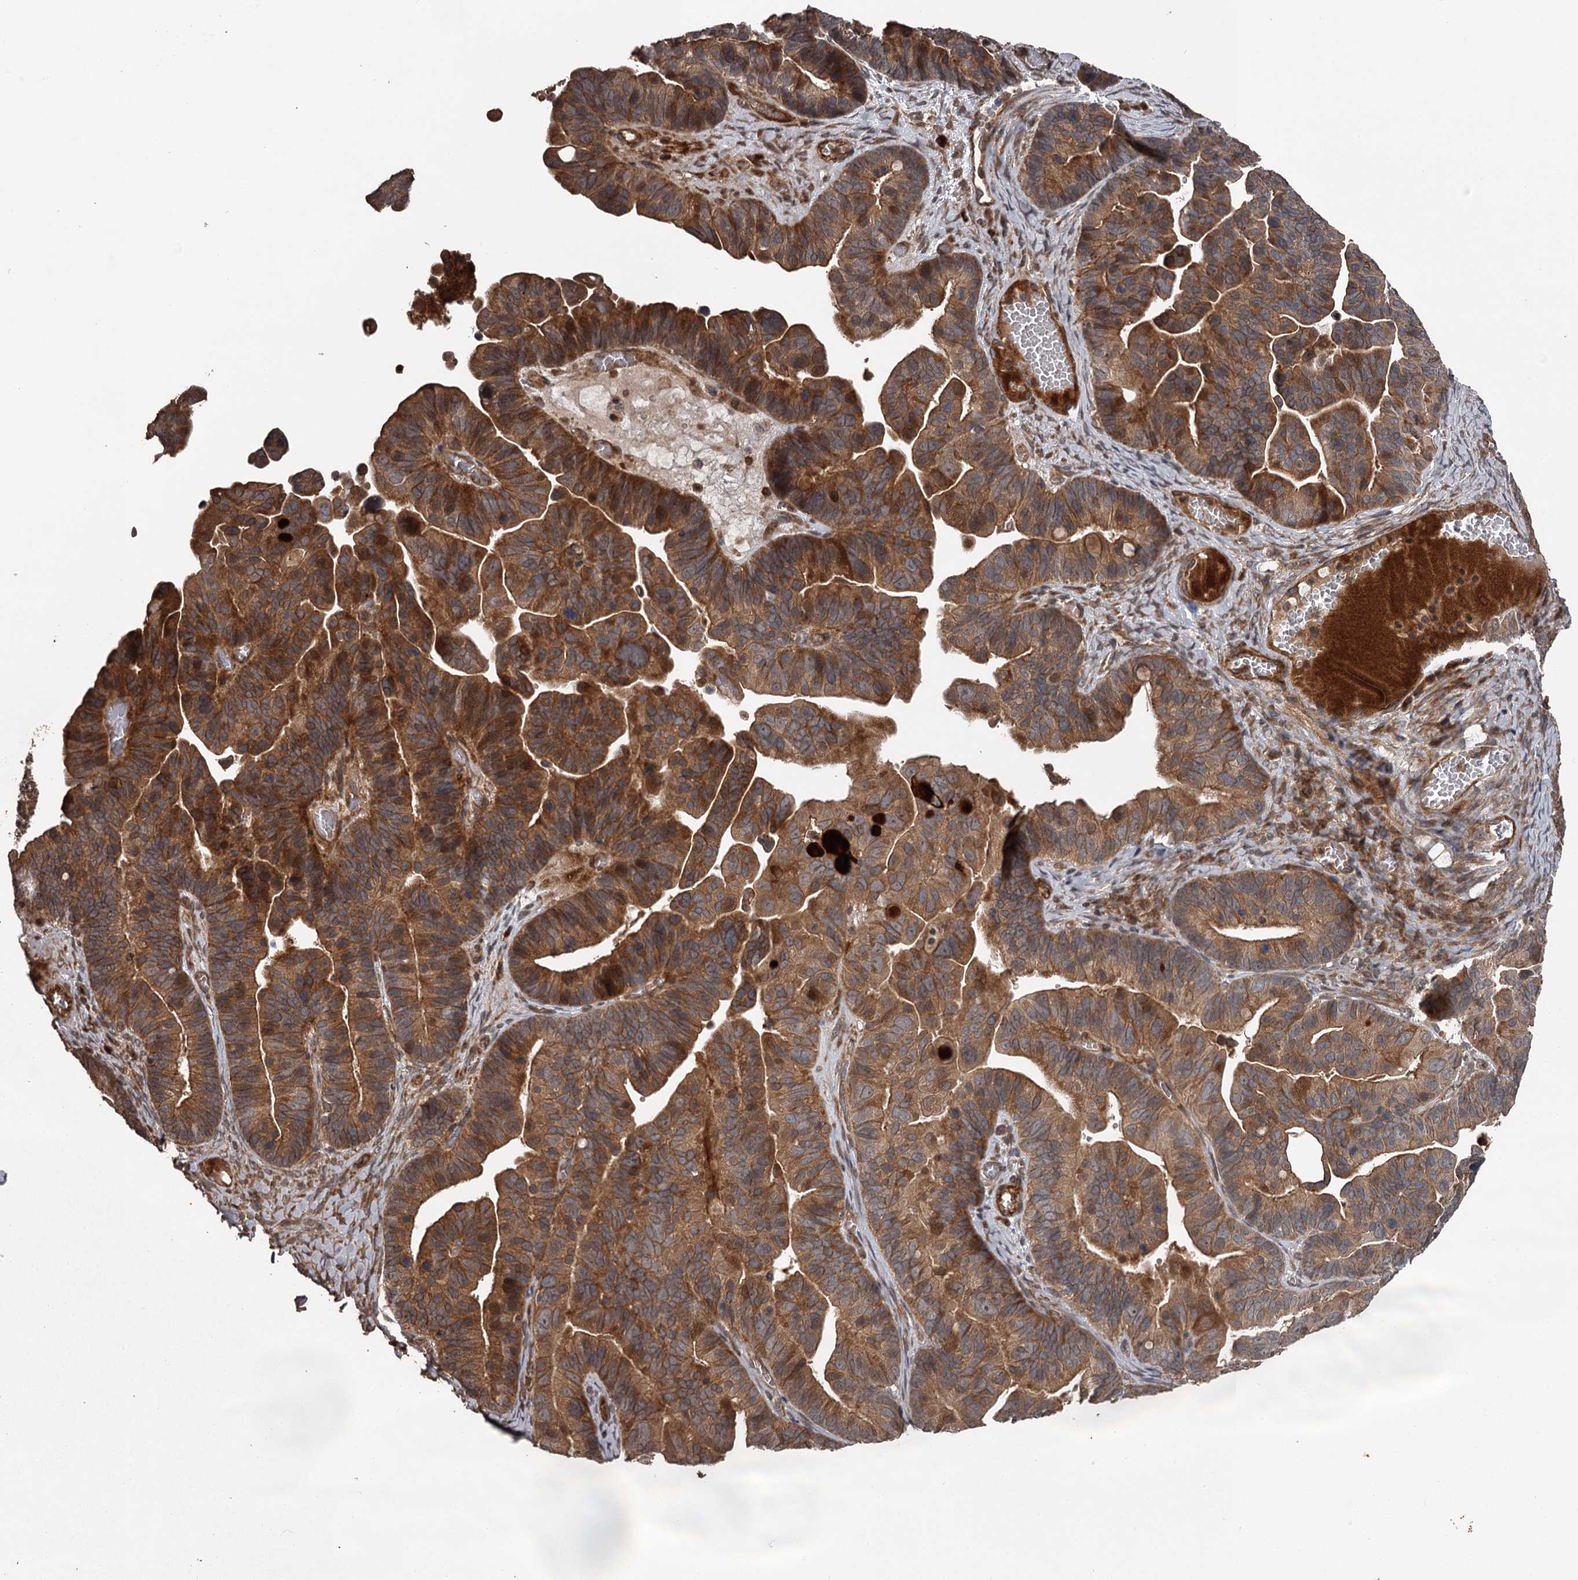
{"staining": {"intensity": "strong", "quantity": ">75%", "location": "cytoplasmic/membranous"}, "tissue": "ovarian cancer", "cell_type": "Tumor cells", "image_type": "cancer", "snomed": [{"axis": "morphology", "description": "Cystadenocarcinoma, serous, NOS"}, {"axis": "topography", "description": "Ovary"}], "caption": "High-magnification brightfield microscopy of ovarian cancer stained with DAB (brown) and counterstained with hematoxylin (blue). tumor cells exhibit strong cytoplasmic/membranous staining is present in approximately>75% of cells. (Stains: DAB in brown, nuclei in blue, Microscopy: brightfield microscopy at high magnification).", "gene": "RAB21", "patient": {"sex": "female", "age": 56}}